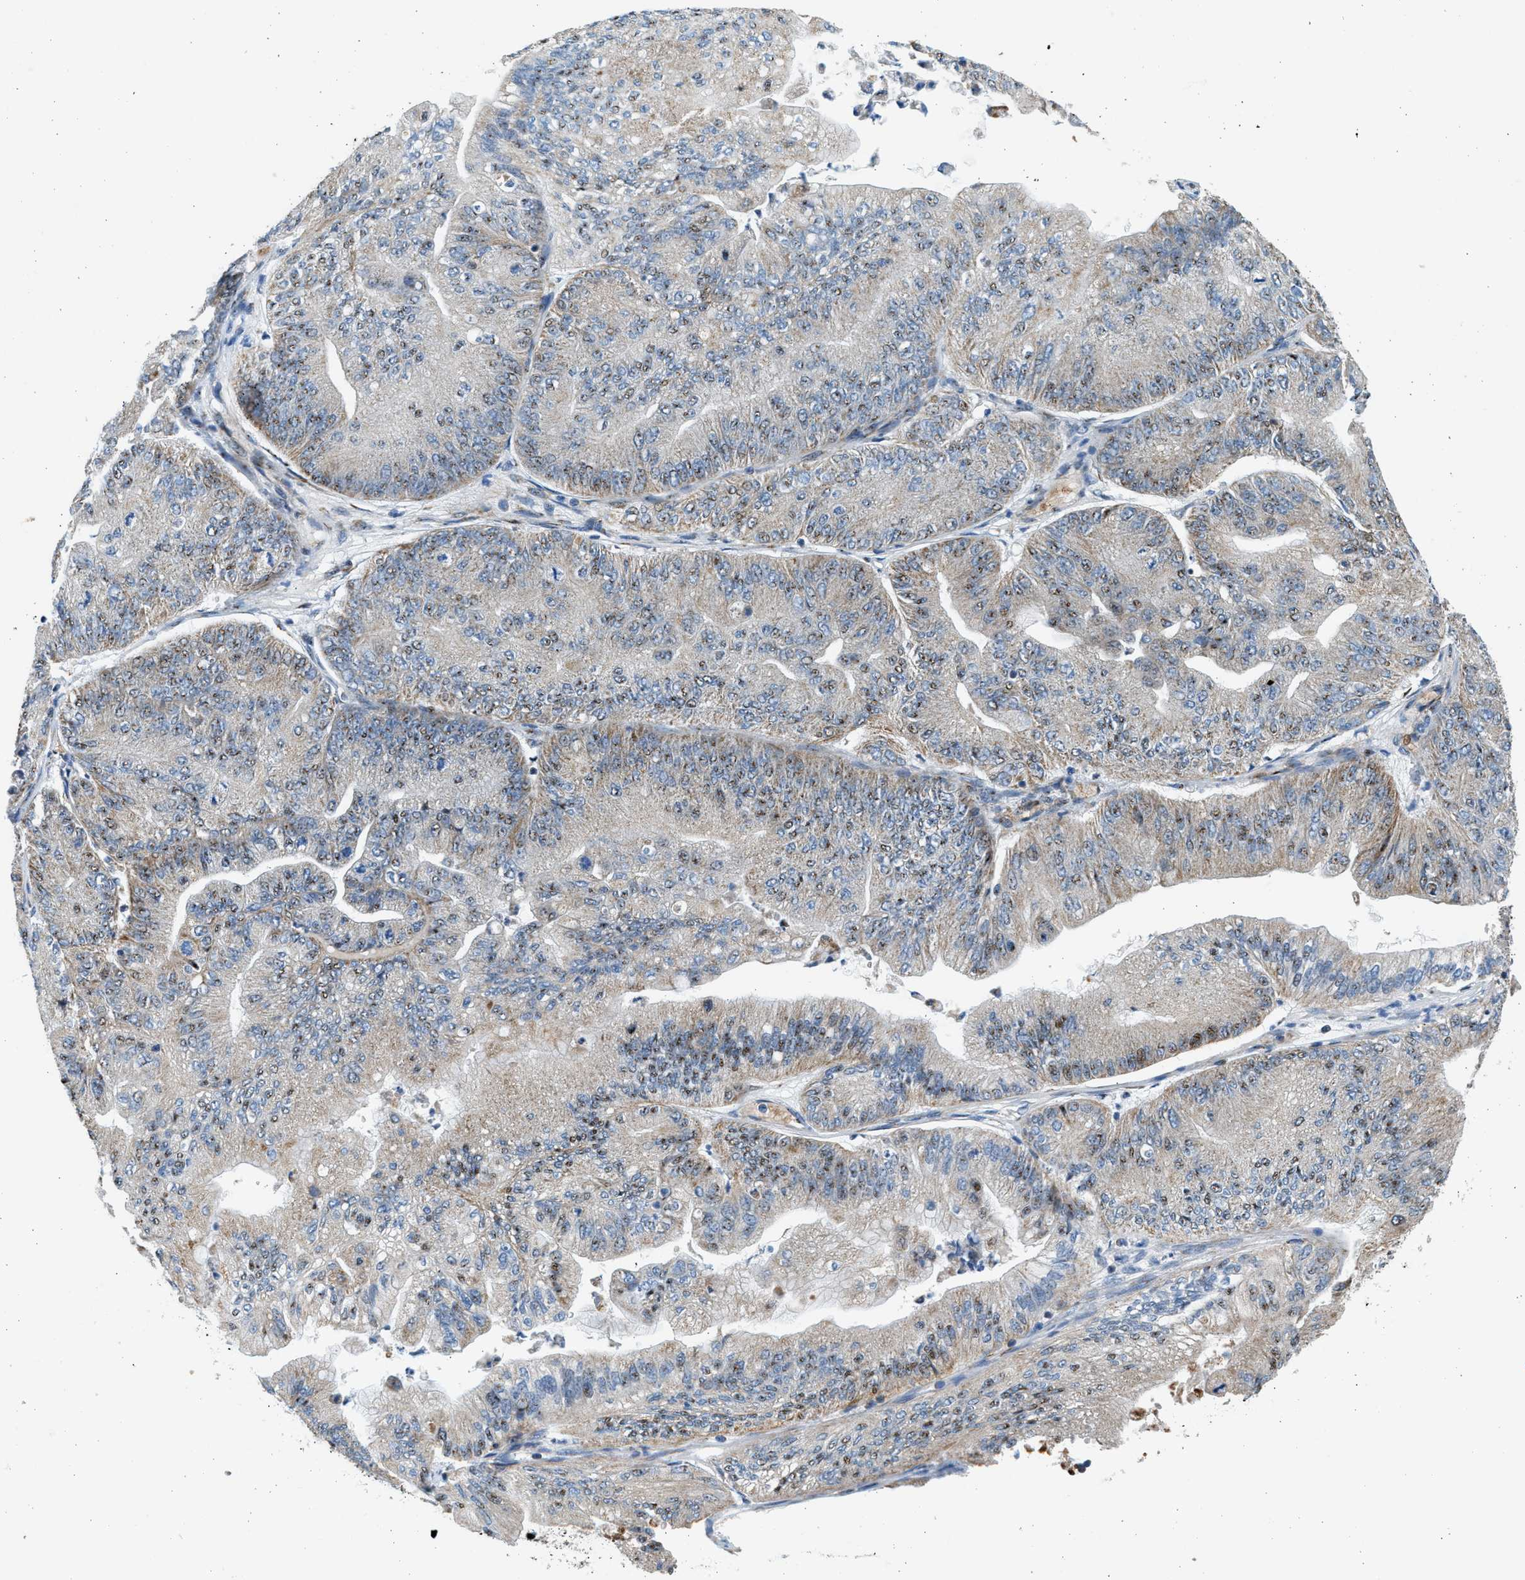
{"staining": {"intensity": "moderate", "quantity": ">75%", "location": "cytoplasmic/membranous,nuclear"}, "tissue": "ovarian cancer", "cell_type": "Tumor cells", "image_type": "cancer", "snomed": [{"axis": "morphology", "description": "Cystadenocarcinoma, mucinous, NOS"}, {"axis": "topography", "description": "Ovary"}], "caption": "Immunohistochemical staining of human ovarian cancer (mucinous cystadenocarcinoma) exhibits medium levels of moderate cytoplasmic/membranous and nuclear protein expression in about >75% of tumor cells.", "gene": "KCNMB3", "patient": {"sex": "female", "age": 61}}